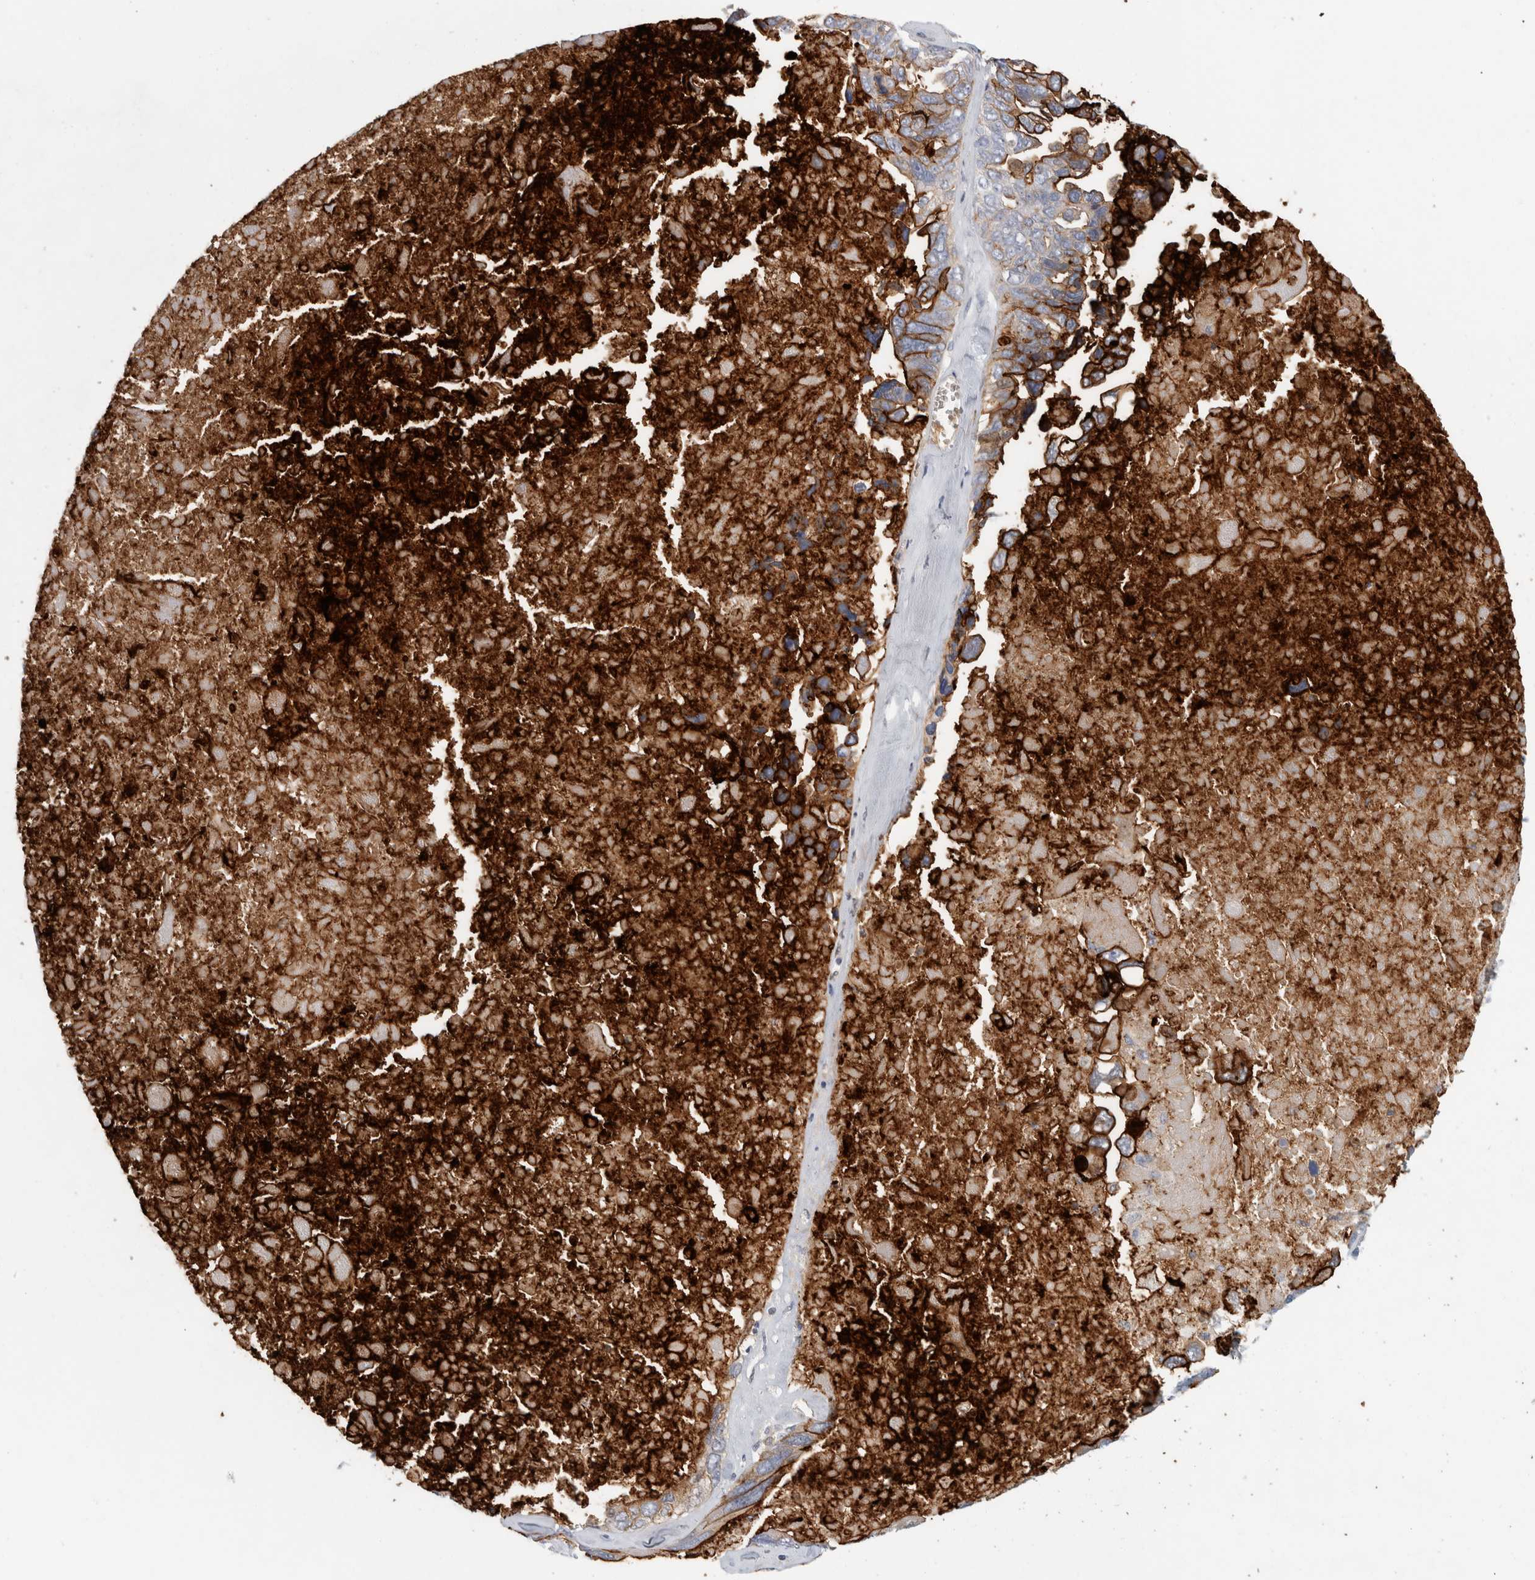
{"staining": {"intensity": "strong", "quantity": "<25%", "location": "cytoplasmic/membranous"}, "tissue": "ovarian cancer", "cell_type": "Tumor cells", "image_type": "cancer", "snomed": [{"axis": "morphology", "description": "Cystadenocarcinoma, serous, NOS"}, {"axis": "topography", "description": "Ovary"}], "caption": "An image of human ovarian serous cystadenocarcinoma stained for a protein reveals strong cytoplasmic/membranous brown staining in tumor cells.", "gene": "CD55", "patient": {"sex": "female", "age": 79}}